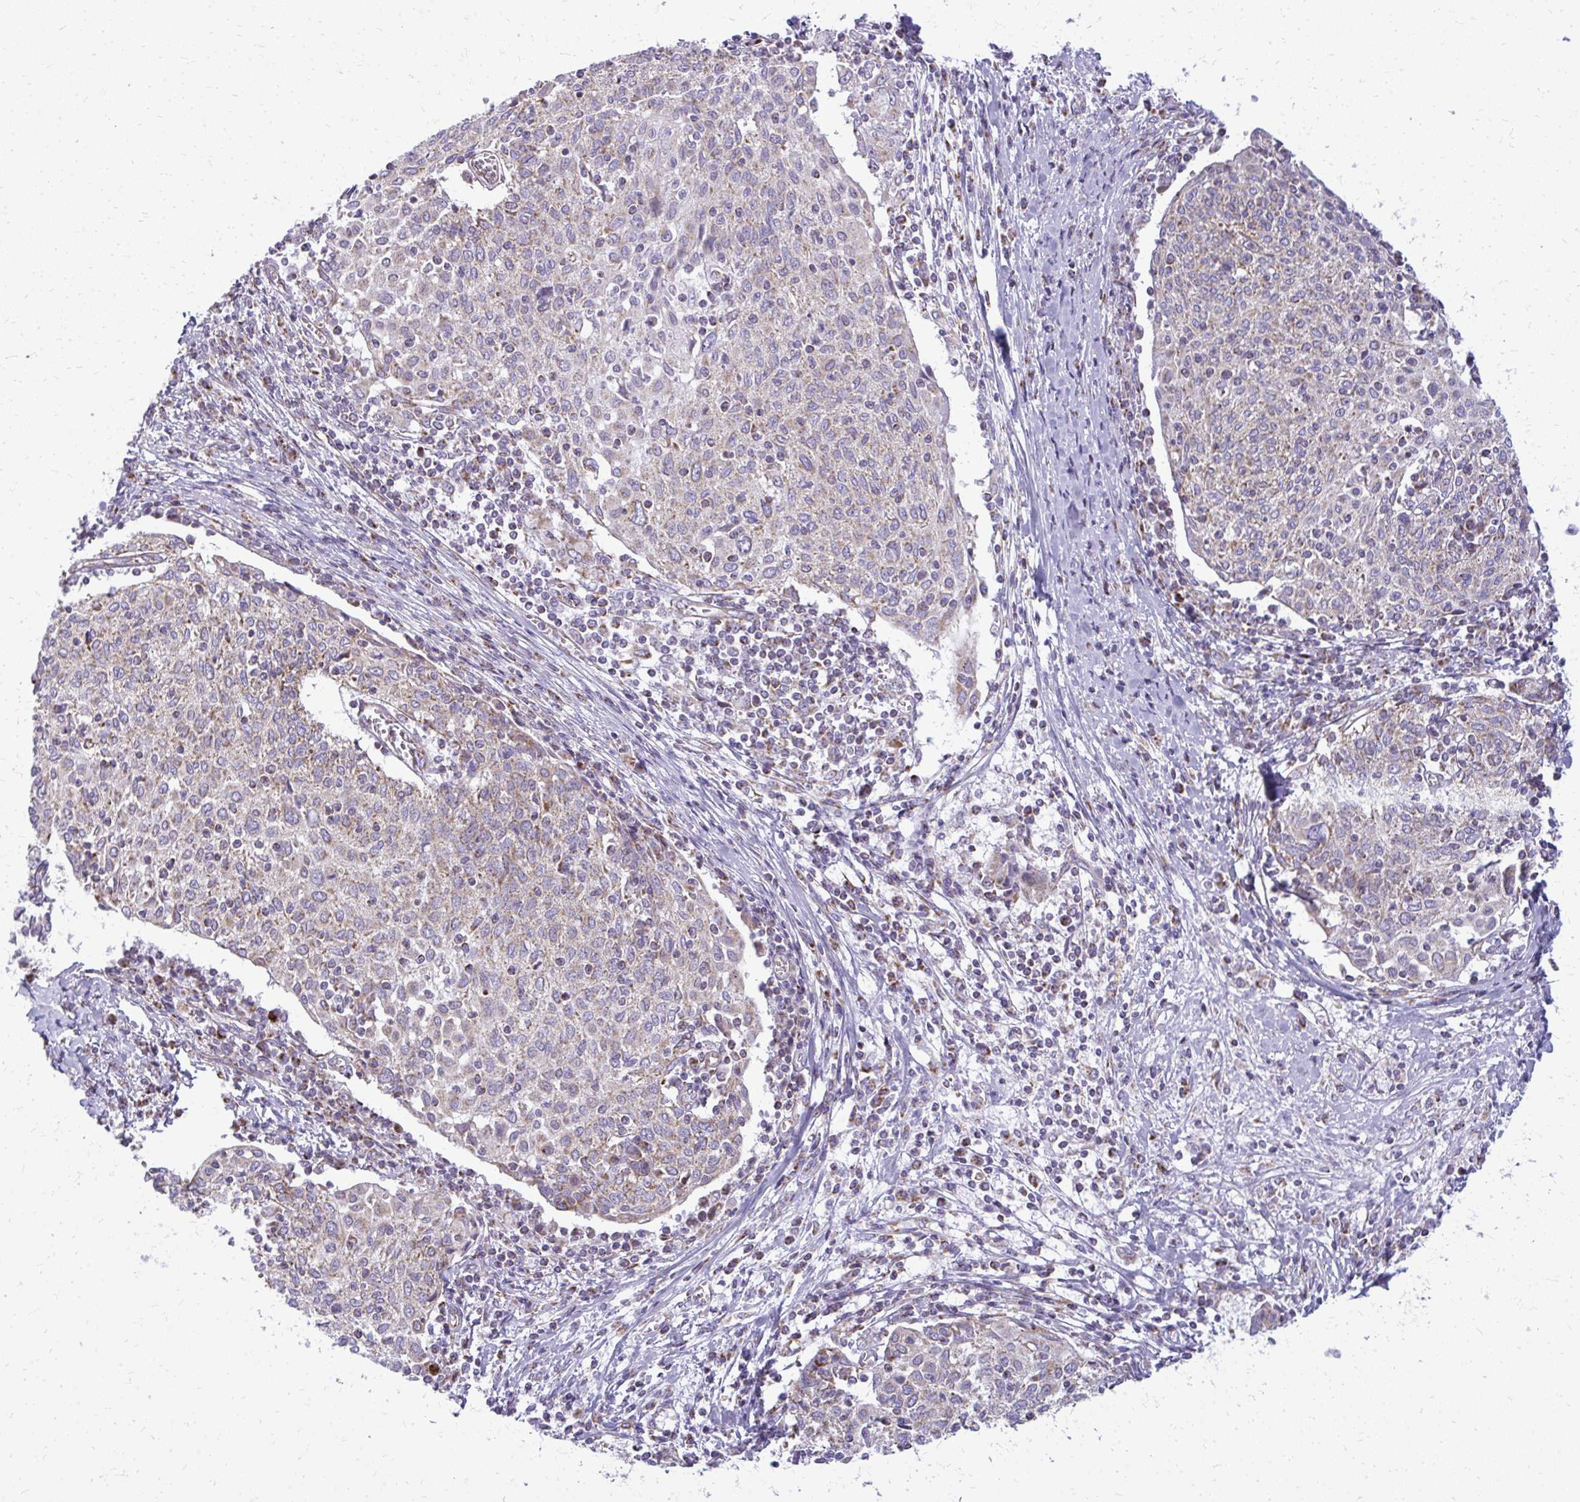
{"staining": {"intensity": "weak", "quantity": "<25%", "location": "cytoplasmic/membranous"}, "tissue": "cervical cancer", "cell_type": "Tumor cells", "image_type": "cancer", "snomed": [{"axis": "morphology", "description": "Squamous cell carcinoma, NOS"}, {"axis": "topography", "description": "Cervix"}], "caption": "Immunohistochemistry of human cervical cancer (squamous cell carcinoma) demonstrates no positivity in tumor cells.", "gene": "IFIT1", "patient": {"sex": "female", "age": 52}}